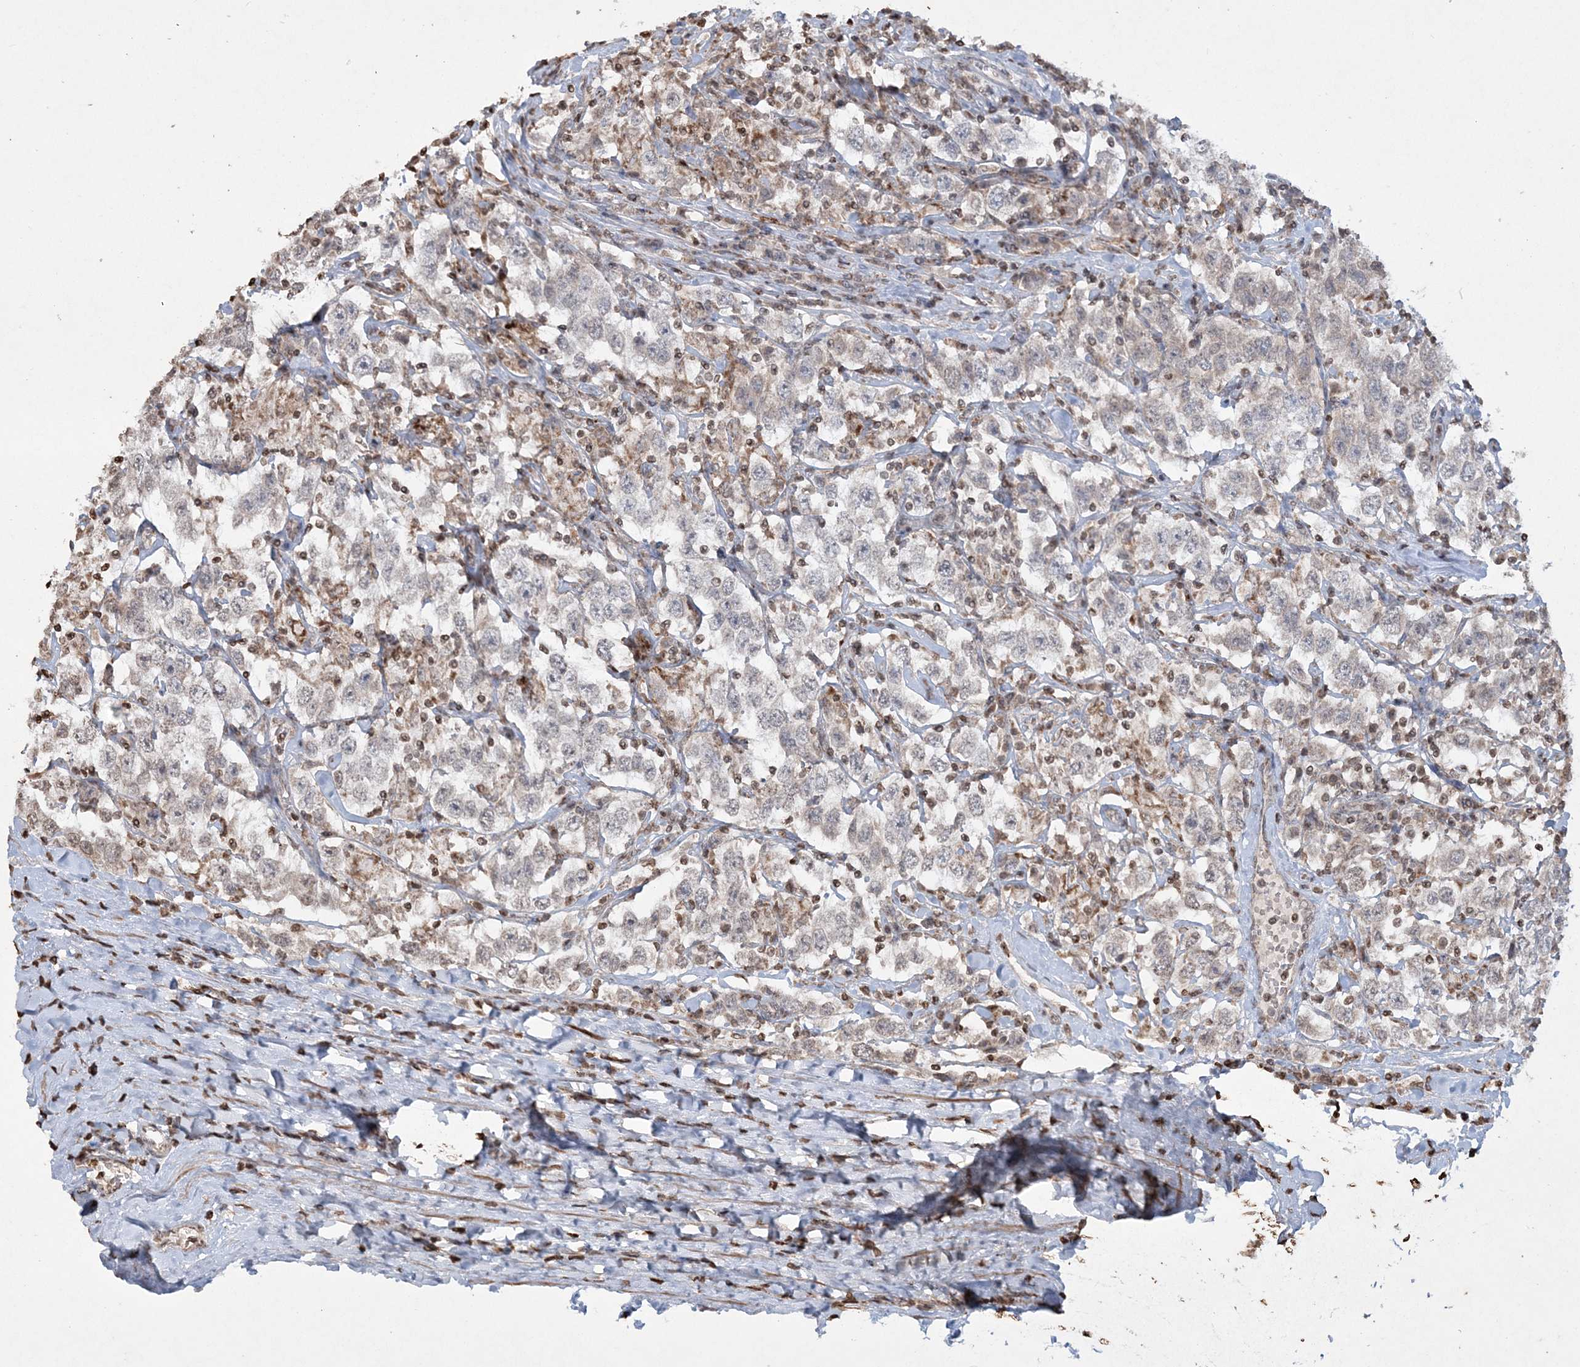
{"staining": {"intensity": "weak", "quantity": "<25%", "location": "cytoplasmic/membranous"}, "tissue": "testis cancer", "cell_type": "Tumor cells", "image_type": "cancer", "snomed": [{"axis": "morphology", "description": "Seminoma, NOS"}, {"axis": "topography", "description": "Testis"}], "caption": "There is no significant positivity in tumor cells of testis seminoma. (Brightfield microscopy of DAB IHC at high magnification).", "gene": "TTC7A", "patient": {"sex": "male", "age": 41}}